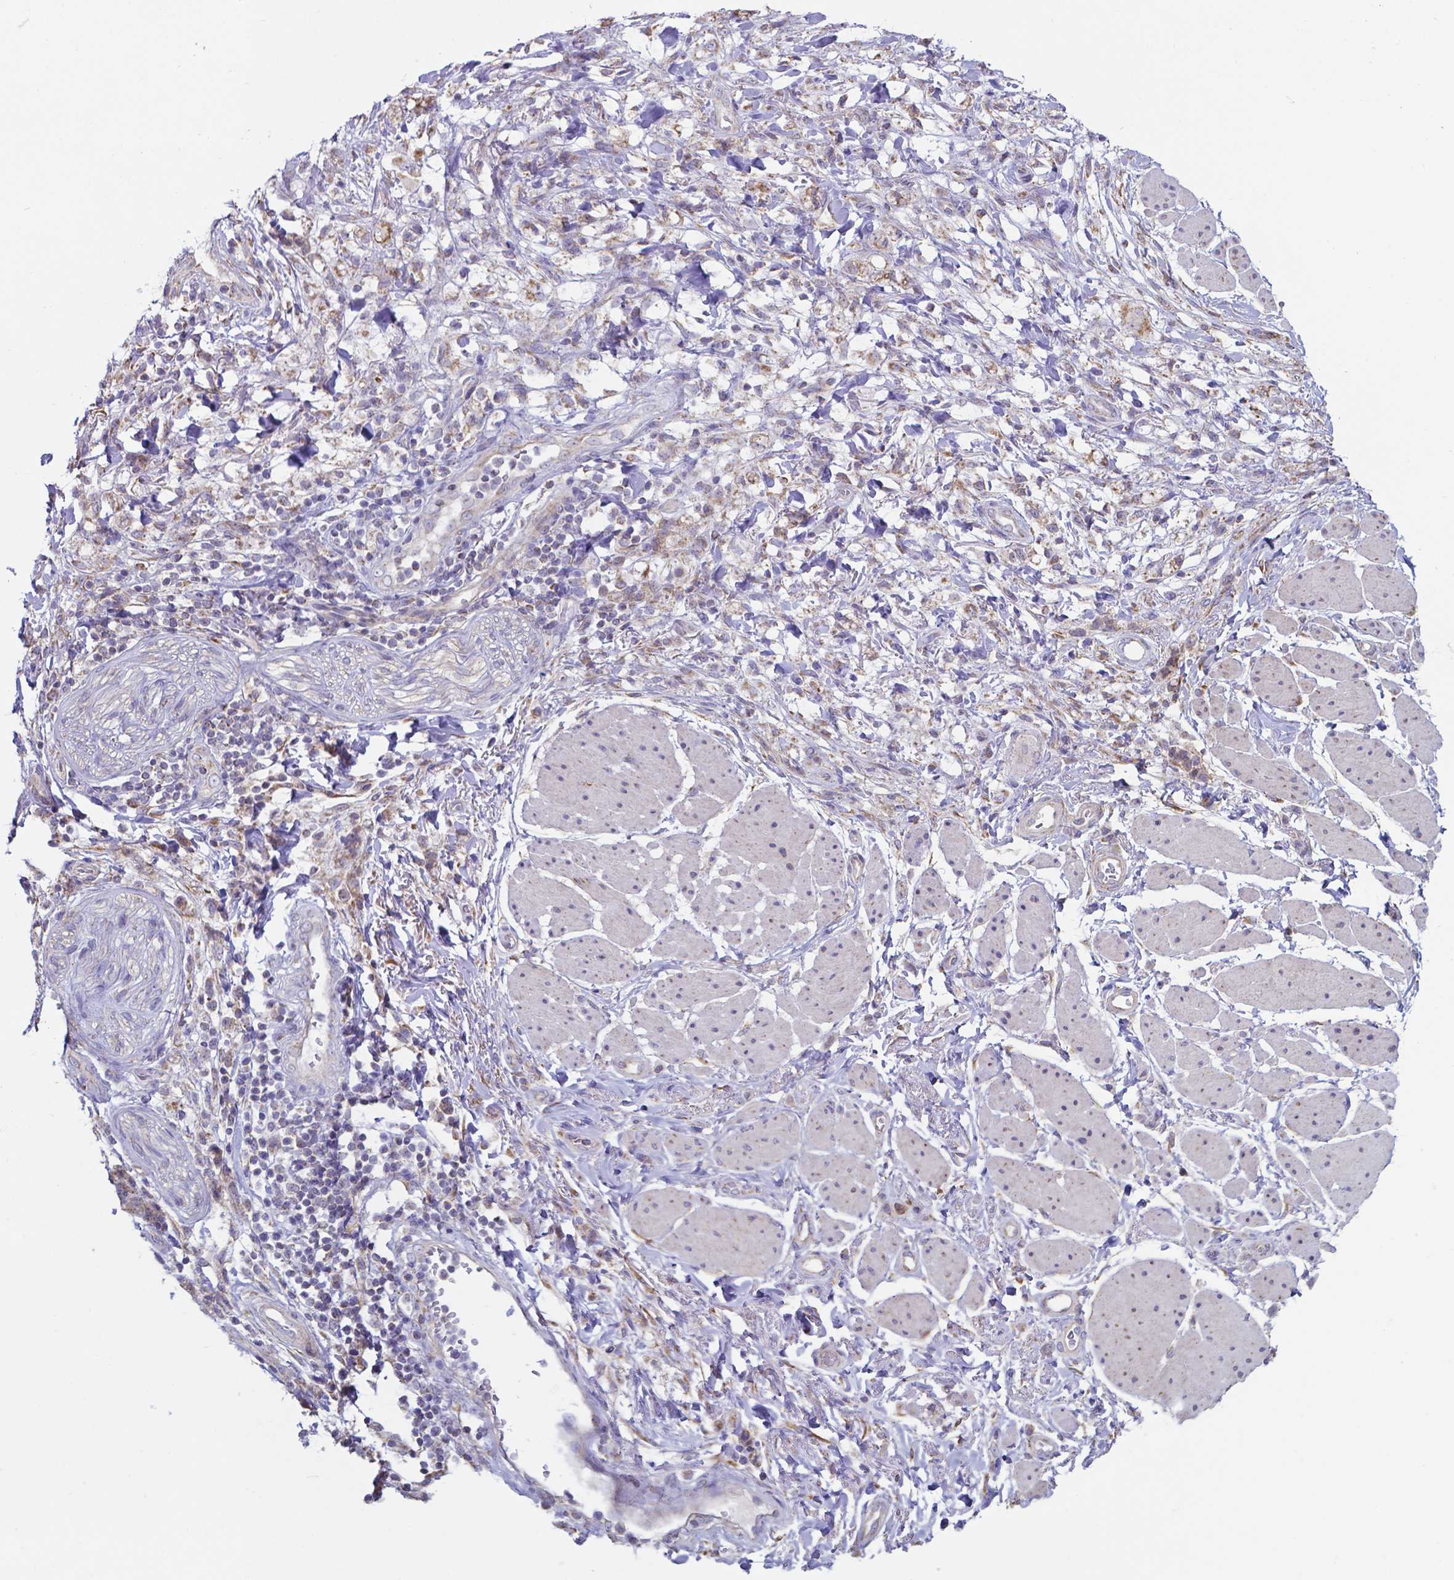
{"staining": {"intensity": "weak", "quantity": "<25%", "location": "cytoplasmic/membranous"}, "tissue": "stomach cancer", "cell_type": "Tumor cells", "image_type": "cancer", "snomed": [{"axis": "morphology", "description": "Adenocarcinoma, NOS"}, {"axis": "topography", "description": "Stomach"}], "caption": "High power microscopy micrograph of an immunohistochemistry (IHC) micrograph of adenocarcinoma (stomach), revealing no significant positivity in tumor cells.", "gene": "FAM114A1", "patient": {"sex": "female", "age": 60}}